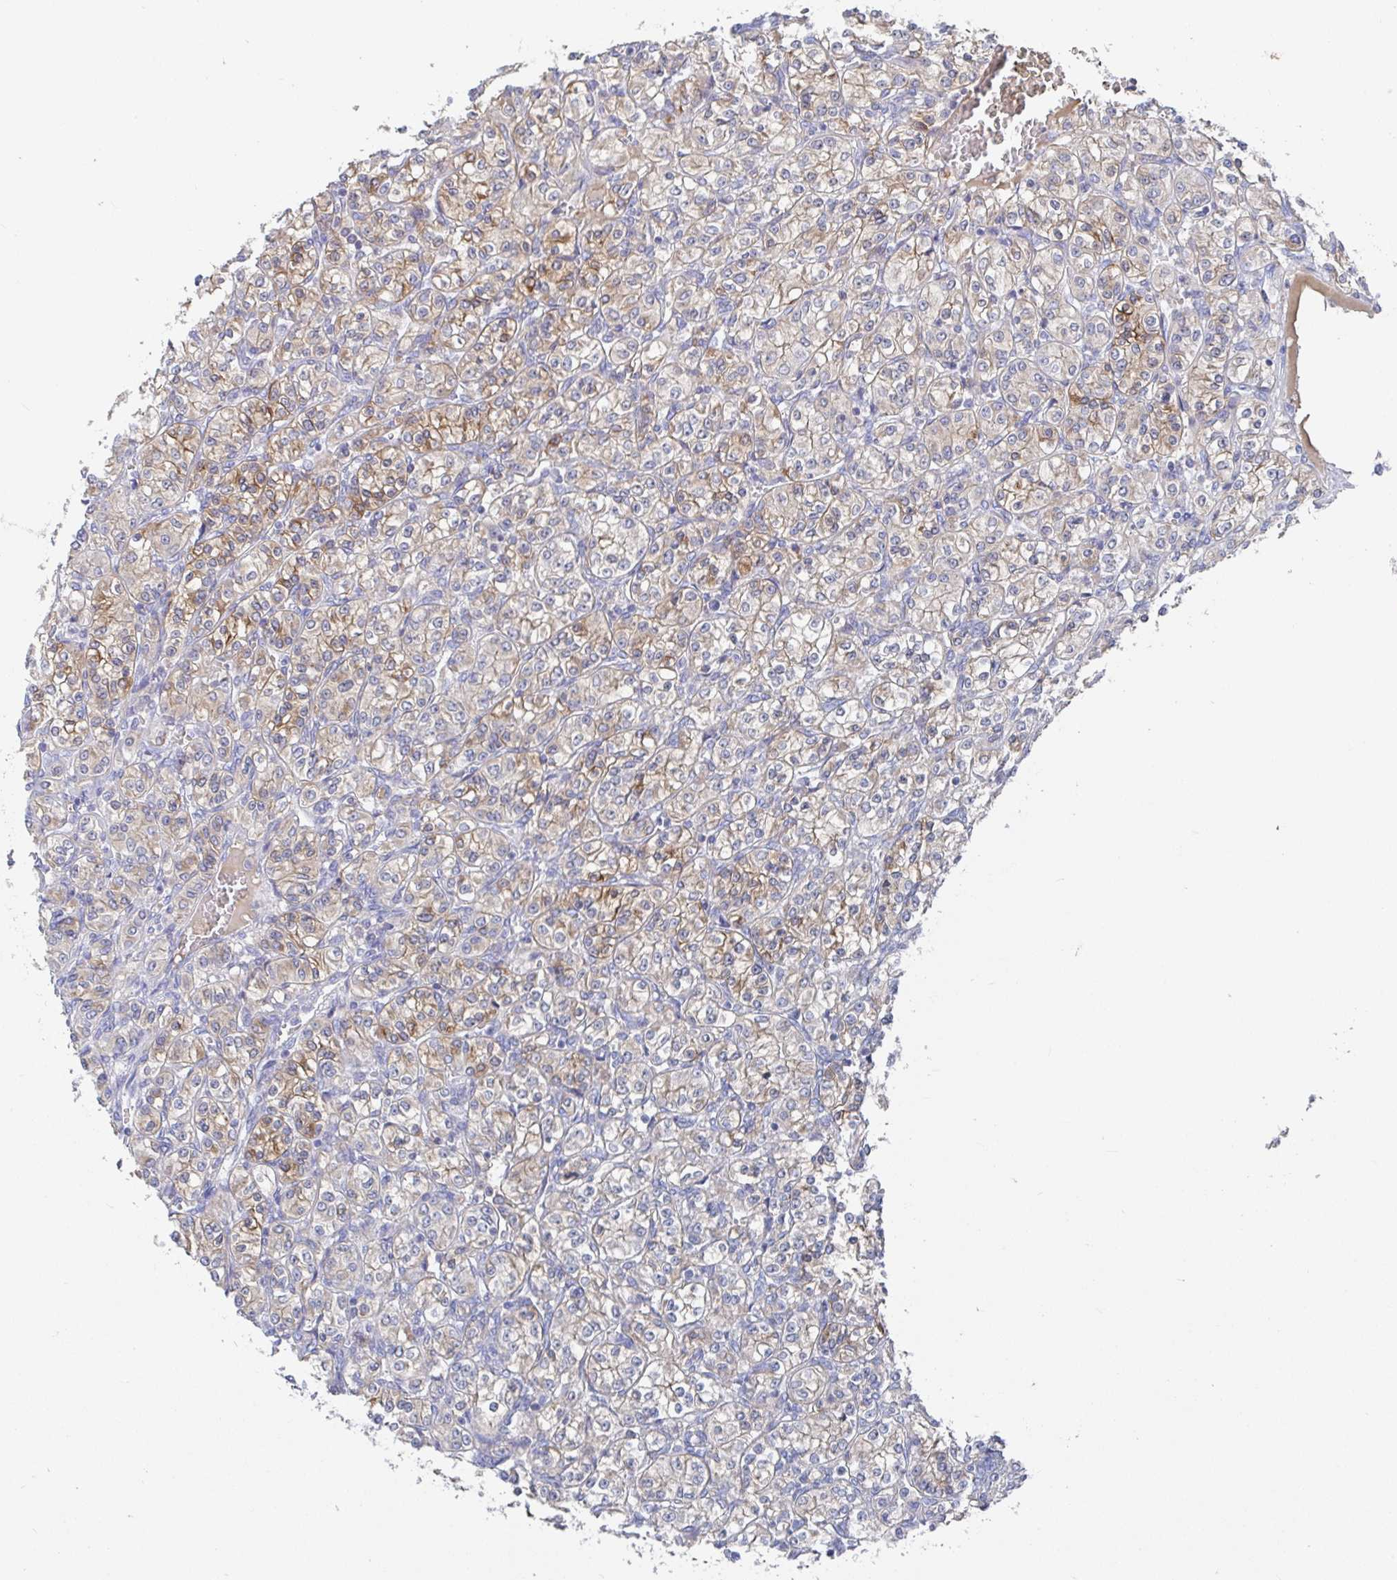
{"staining": {"intensity": "weak", "quantity": ">75%", "location": "cytoplasmic/membranous"}, "tissue": "renal cancer", "cell_type": "Tumor cells", "image_type": "cancer", "snomed": [{"axis": "morphology", "description": "Adenocarcinoma, NOS"}, {"axis": "topography", "description": "Kidney"}], "caption": "DAB immunohistochemical staining of renal cancer (adenocarcinoma) displays weak cytoplasmic/membranous protein expression in approximately >75% of tumor cells. The staining was performed using DAB to visualize the protein expression in brown, while the nuclei were stained in blue with hematoxylin (Magnification: 20x).", "gene": "GPR148", "patient": {"sex": "male", "age": 77}}